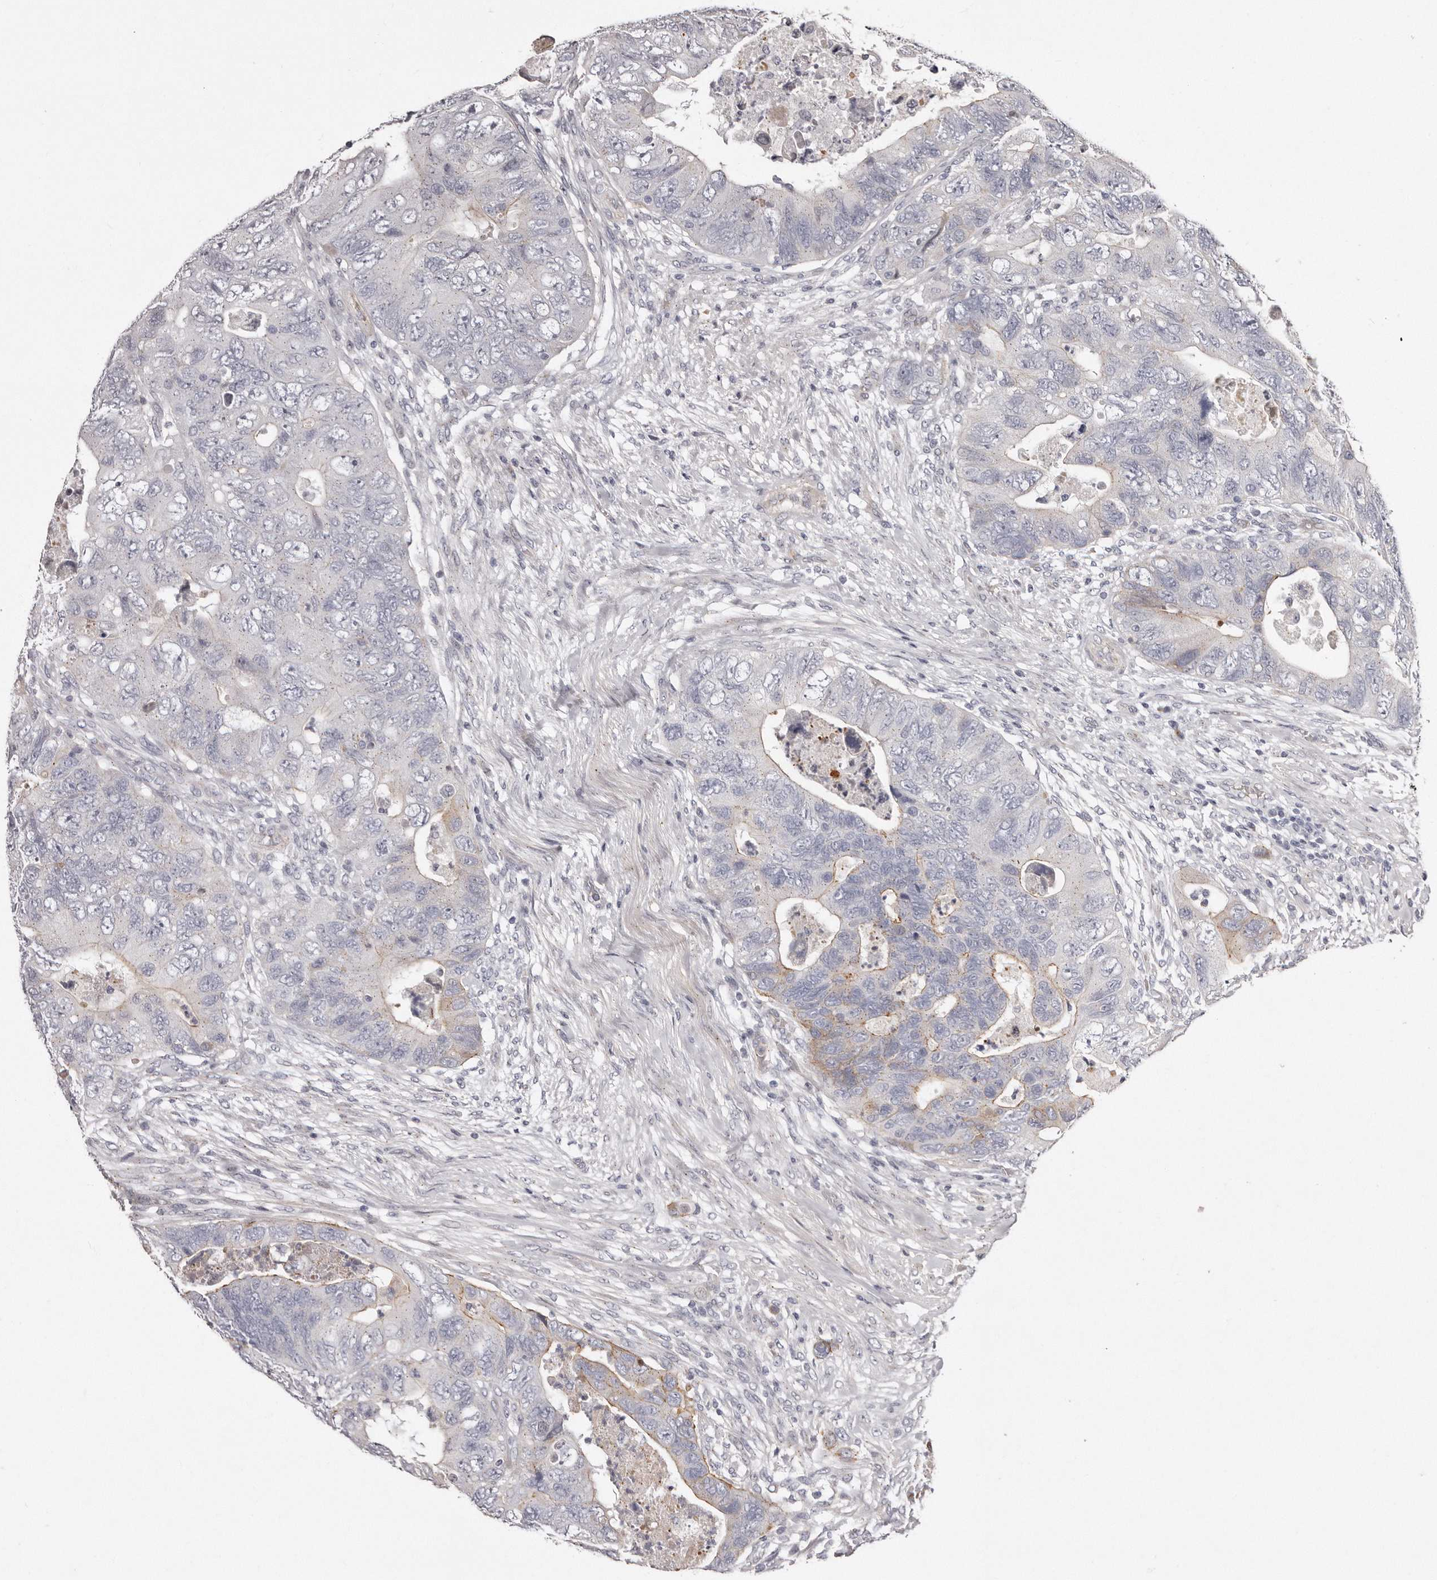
{"staining": {"intensity": "moderate", "quantity": "<25%", "location": "cytoplasmic/membranous"}, "tissue": "colorectal cancer", "cell_type": "Tumor cells", "image_type": "cancer", "snomed": [{"axis": "morphology", "description": "Adenocarcinoma, NOS"}, {"axis": "topography", "description": "Rectum"}], "caption": "Immunohistochemical staining of colorectal cancer shows low levels of moderate cytoplasmic/membranous staining in approximately <25% of tumor cells.", "gene": "PEG10", "patient": {"sex": "male", "age": 63}}